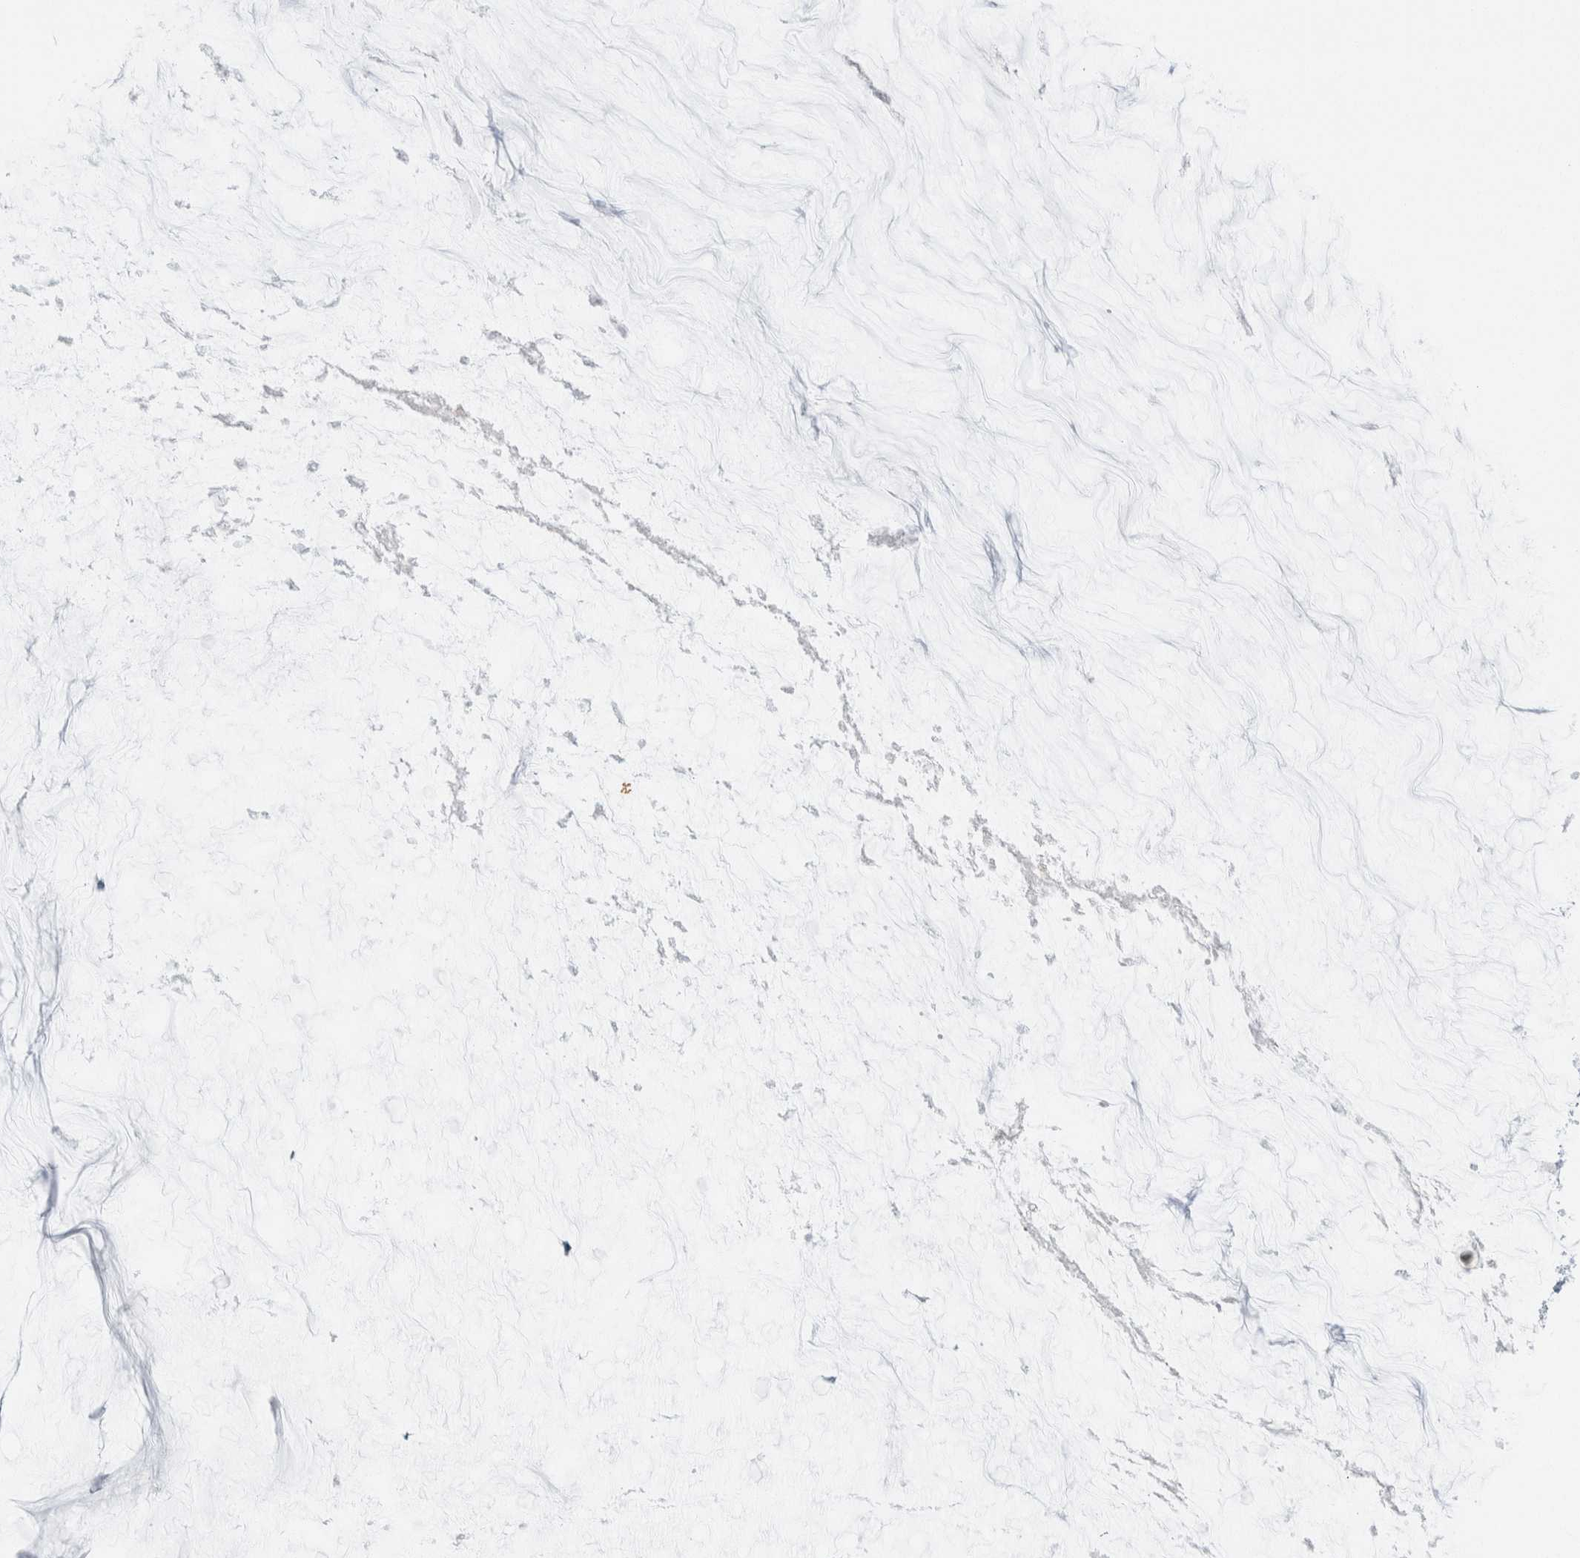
{"staining": {"intensity": "negative", "quantity": "none", "location": "none"}, "tissue": "ovarian cancer", "cell_type": "Tumor cells", "image_type": "cancer", "snomed": [{"axis": "morphology", "description": "Cystadenocarcinoma, mucinous, NOS"}, {"axis": "topography", "description": "Ovary"}], "caption": "Immunohistochemistry micrograph of ovarian cancer stained for a protein (brown), which shows no staining in tumor cells. Nuclei are stained in blue.", "gene": "SCN2A", "patient": {"sex": "female", "age": 39}}